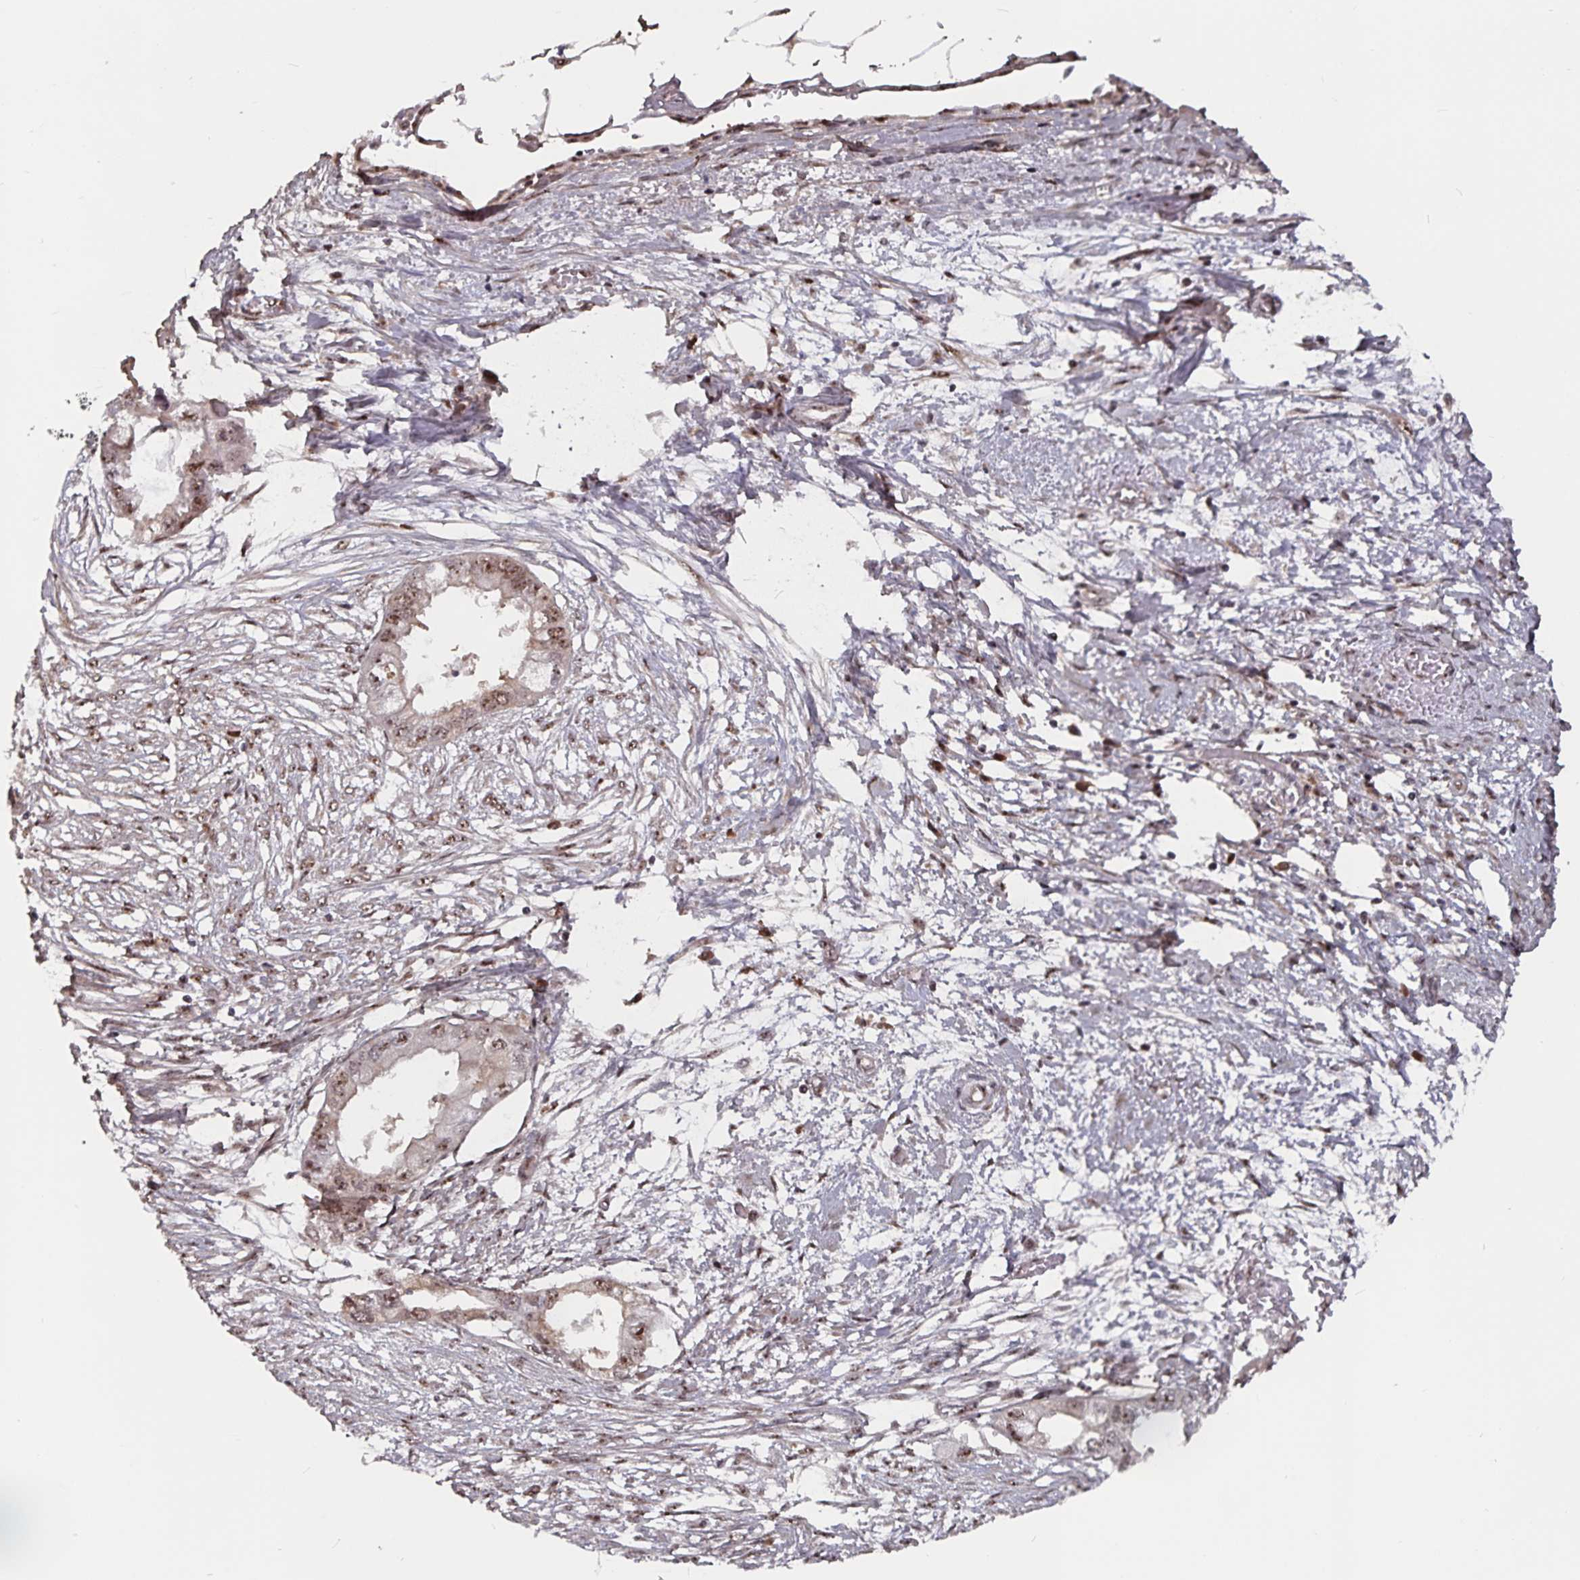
{"staining": {"intensity": "moderate", "quantity": ">75%", "location": "nuclear"}, "tissue": "endometrial cancer", "cell_type": "Tumor cells", "image_type": "cancer", "snomed": [{"axis": "morphology", "description": "Adenocarcinoma, NOS"}, {"axis": "morphology", "description": "Adenocarcinoma, metastatic, NOS"}, {"axis": "topography", "description": "Adipose tissue"}, {"axis": "topography", "description": "Endometrium"}], "caption": "Tumor cells display medium levels of moderate nuclear positivity in about >75% of cells in endometrial cancer.", "gene": "LAS1L", "patient": {"sex": "female", "age": 67}}